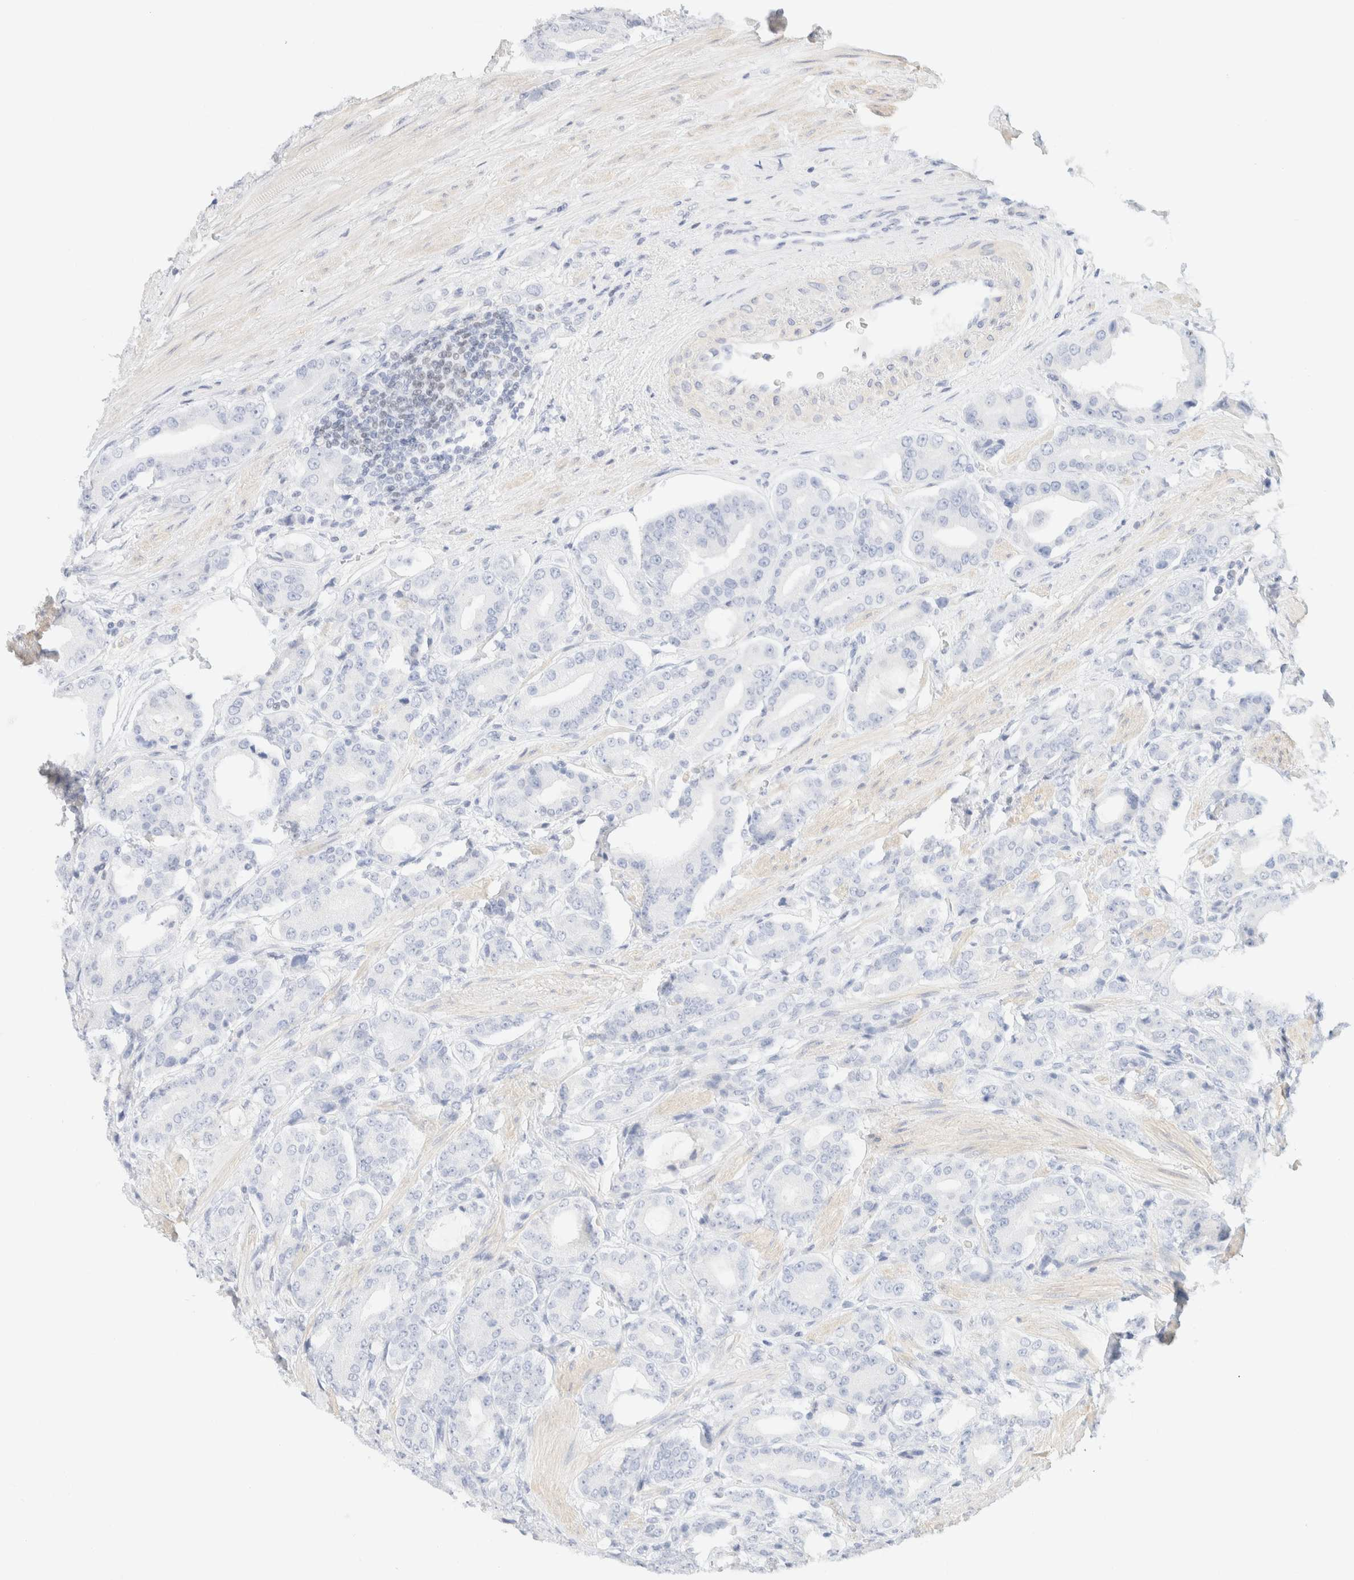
{"staining": {"intensity": "negative", "quantity": "none", "location": "none"}, "tissue": "prostate cancer", "cell_type": "Tumor cells", "image_type": "cancer", "snomed": [{"axis": "morphology", "description": "Adenocarcinoma, High grade"}, {"axis": "topography", "description": "Prostate"}], "caption": "This image is of prostate cancer stained with immunohistochemistry (IHC) to label a protein in brown with the nuclei are counter-stained blue. There is no expression in tumor cells.", "gene": "IKZF3", "patient": {"sex": "male", "age": 71}}